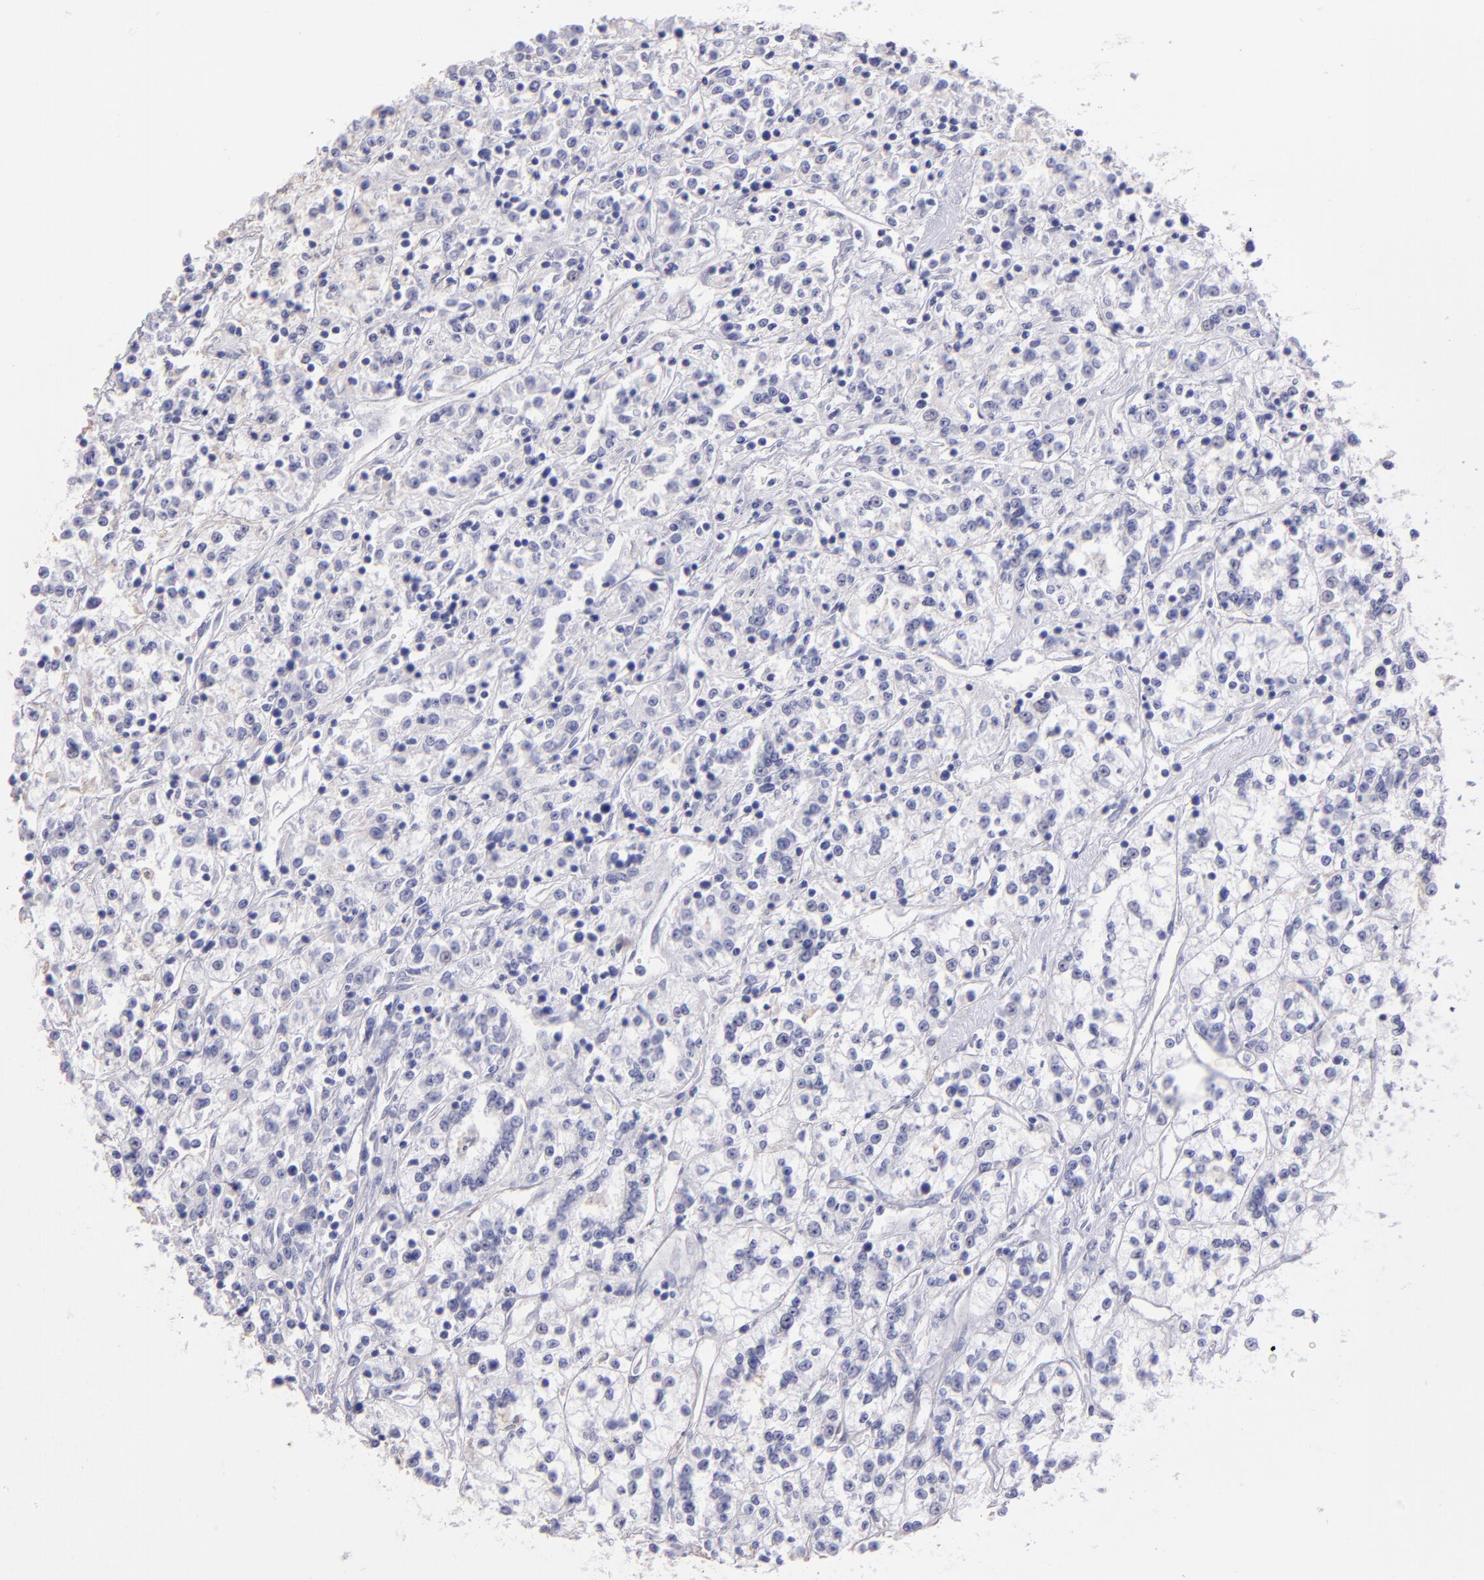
{"staining": {"intensity": "negative", "quantity": "none", "location": "none"}, "tissue": "renal cancer", "cell_type": "Tumor cells", "image_type": "cancer", "snomed": [{"axis": "morphology", "description": "Adenocarcinoma, NOS"}, {"axis": "topography", "description": "Kidney"}], "caption": "Immunohistochemical staining of renal adenocarcinoma shows no significant positivity in tumor cells. Brightfield microscopy of immunohistochemistry (IHC) stained with DAB (brown) and hematoxylin (blue), captured at high magnification.", "gene": "TG", "patient": {"sex": "female", "age": 76}}